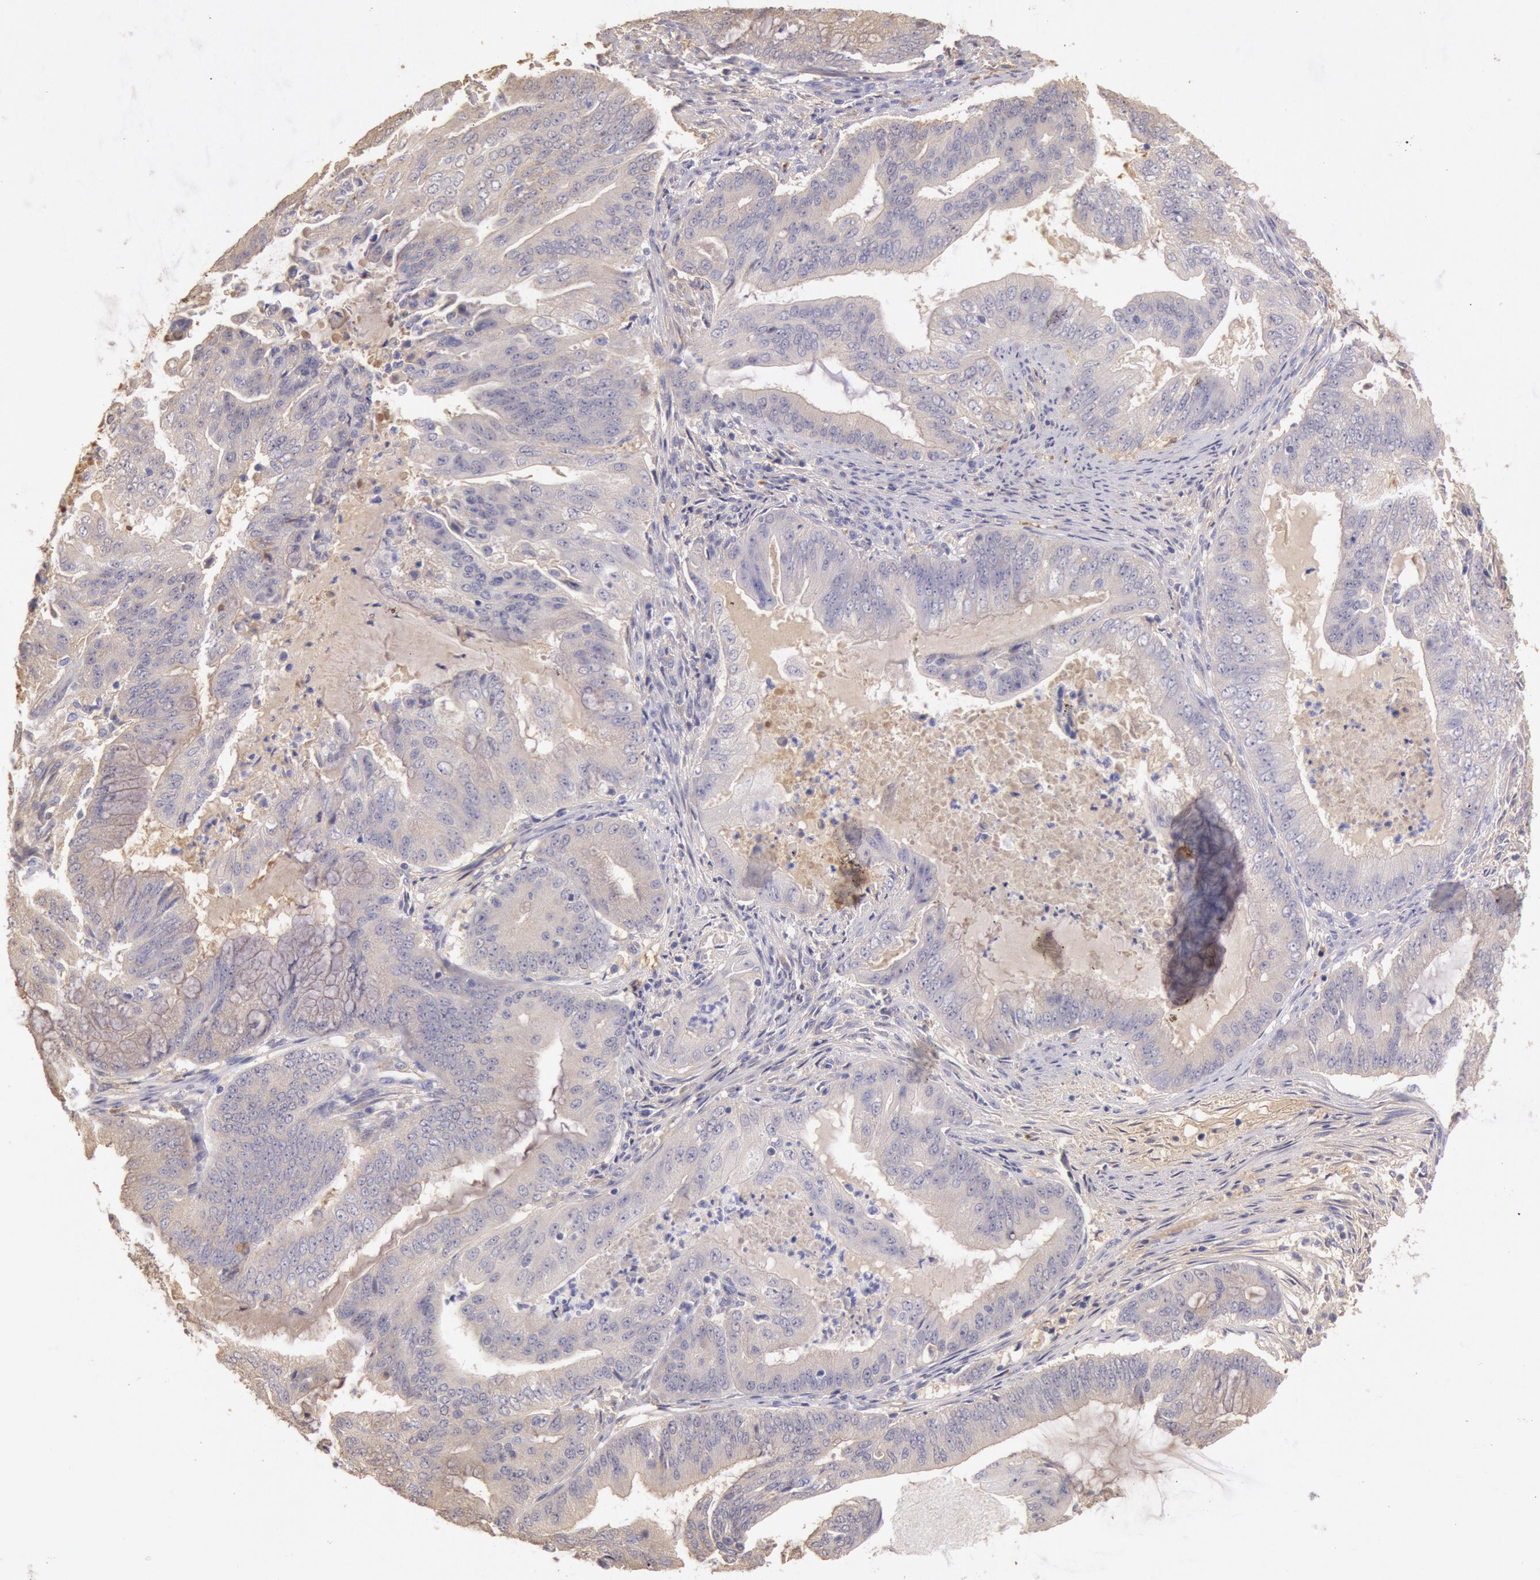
{"staining": {"intensity": "negative", "quantity": "none", "location": "none"}, "tissue": "endometrial cancer", "cell_type": "Tumor cells", "image_type": "cancer", "snomed": [{"axis": "morphology", "description": "Adenocarcinoma, NOS"}, {"axis": "topography", "description": "Endometrium"}], "caption": "Tumor cells are negative for brown protein staining in endometrial adenocarcinoma. The staining was performed using DAB (3,3'-diaminobenzidine) to visualize the protein expression in brown, while the nuclei were stained in blue with hematoxylin (Magnification: 20x).", "gene": "C1R", "patient": {"sex": "female", "age": 63}}